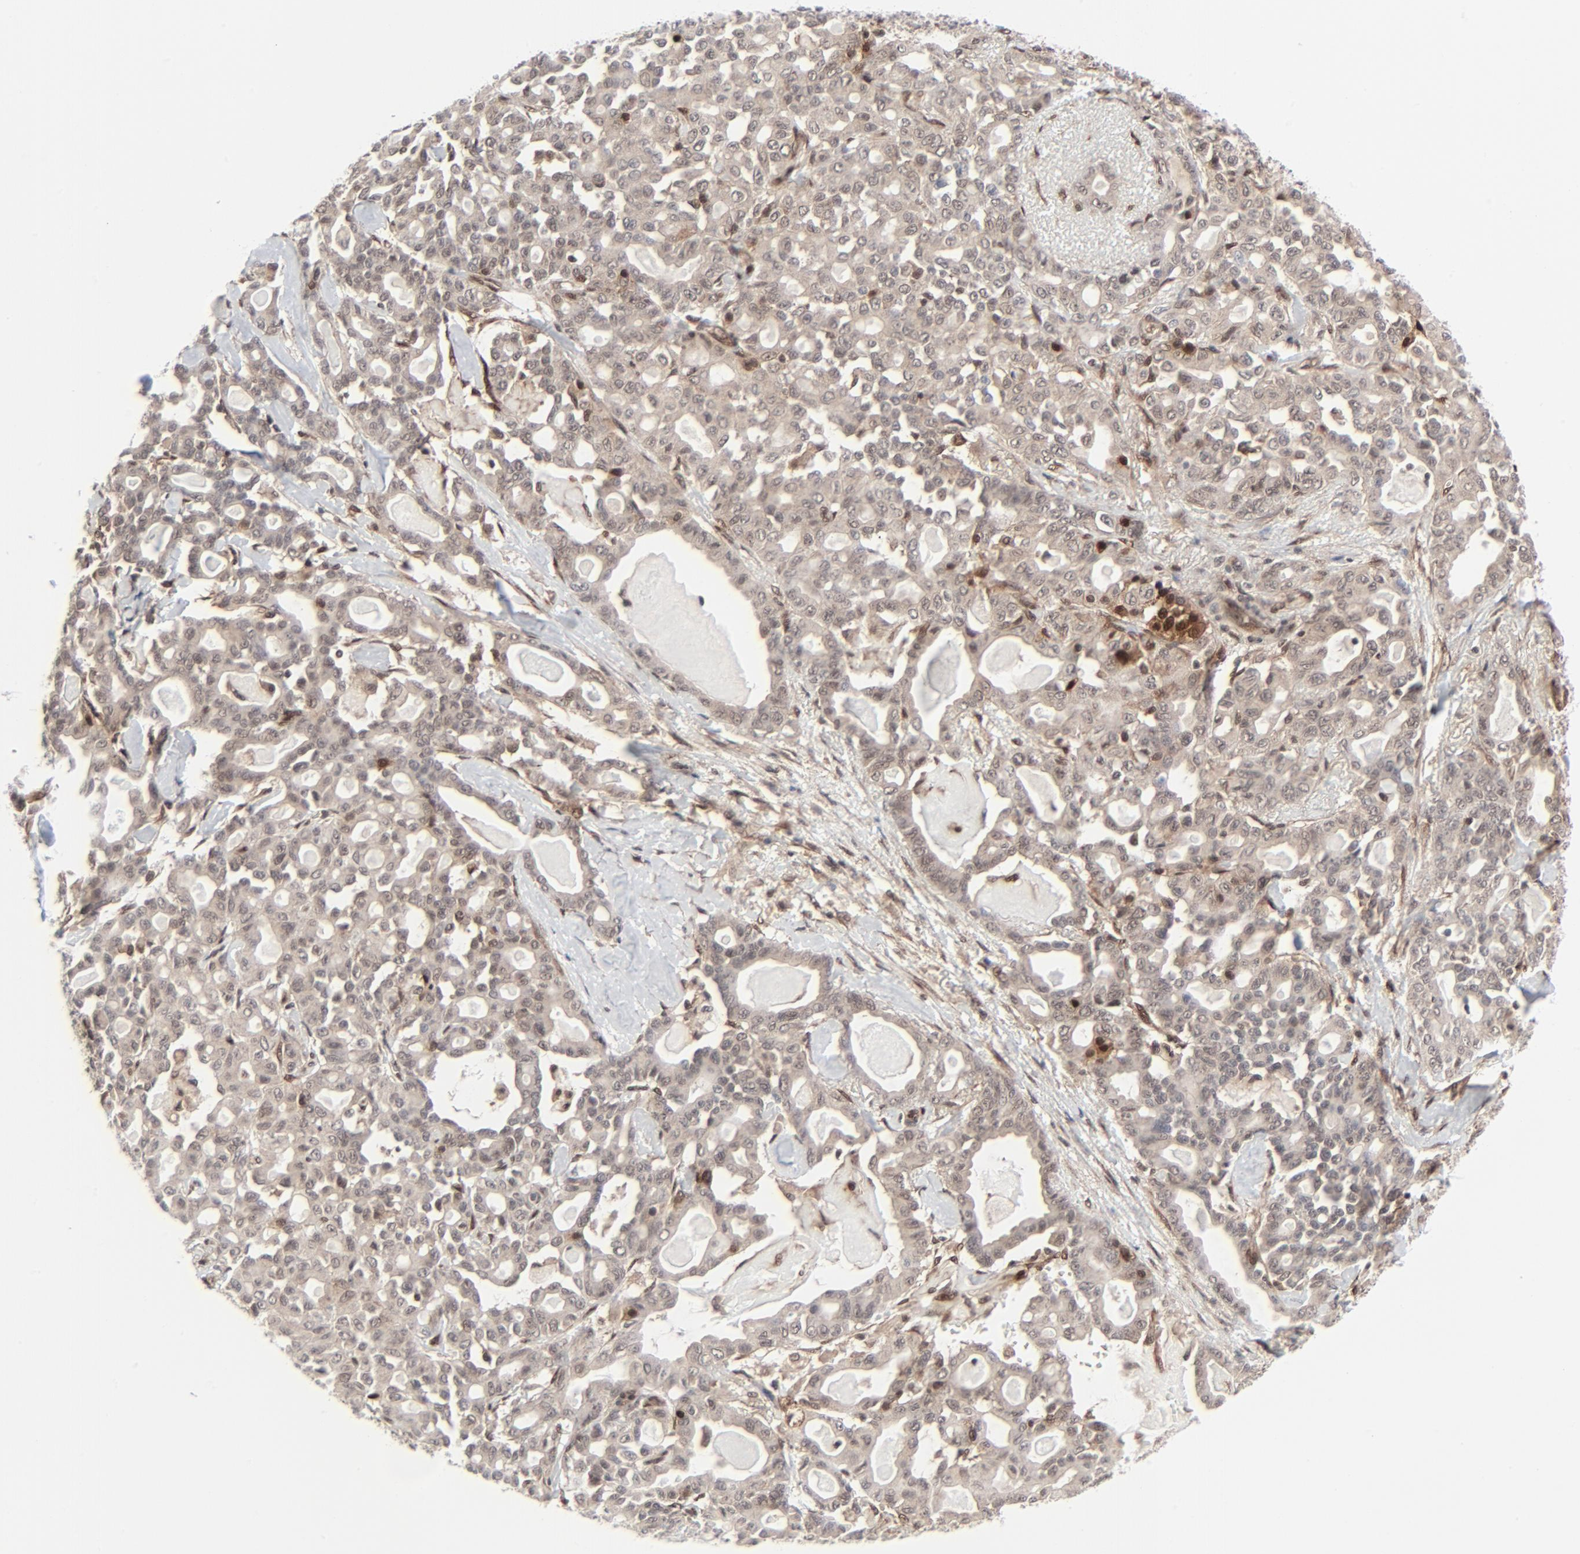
{"staining": {"intensity": "weak", "quantity": "<25%", "location": "cytoplasmic/membranous,nuclear"}, "tissue": "pancreatic cancer", "cell_type": "Tumor cells", "image_type": "cancer", "snomed": [{"axis": "morphology", "description": "Adenocarcinoma, NOS"}, {"axis": "topography", "description": "Pancreas"}], "caption": "Immunohistochemistry photomicrograph of neoplastic tissue: pancreatic cancer stained with DAB (3,3'-diaminobenzidine) shows no significant protein positivity in tumor cells. (DAB immunohistochemistry visualized using brightfield microscopy, high magnification).", "gene": "AKT1", "patient": {"sex": "male", "age": 63}}